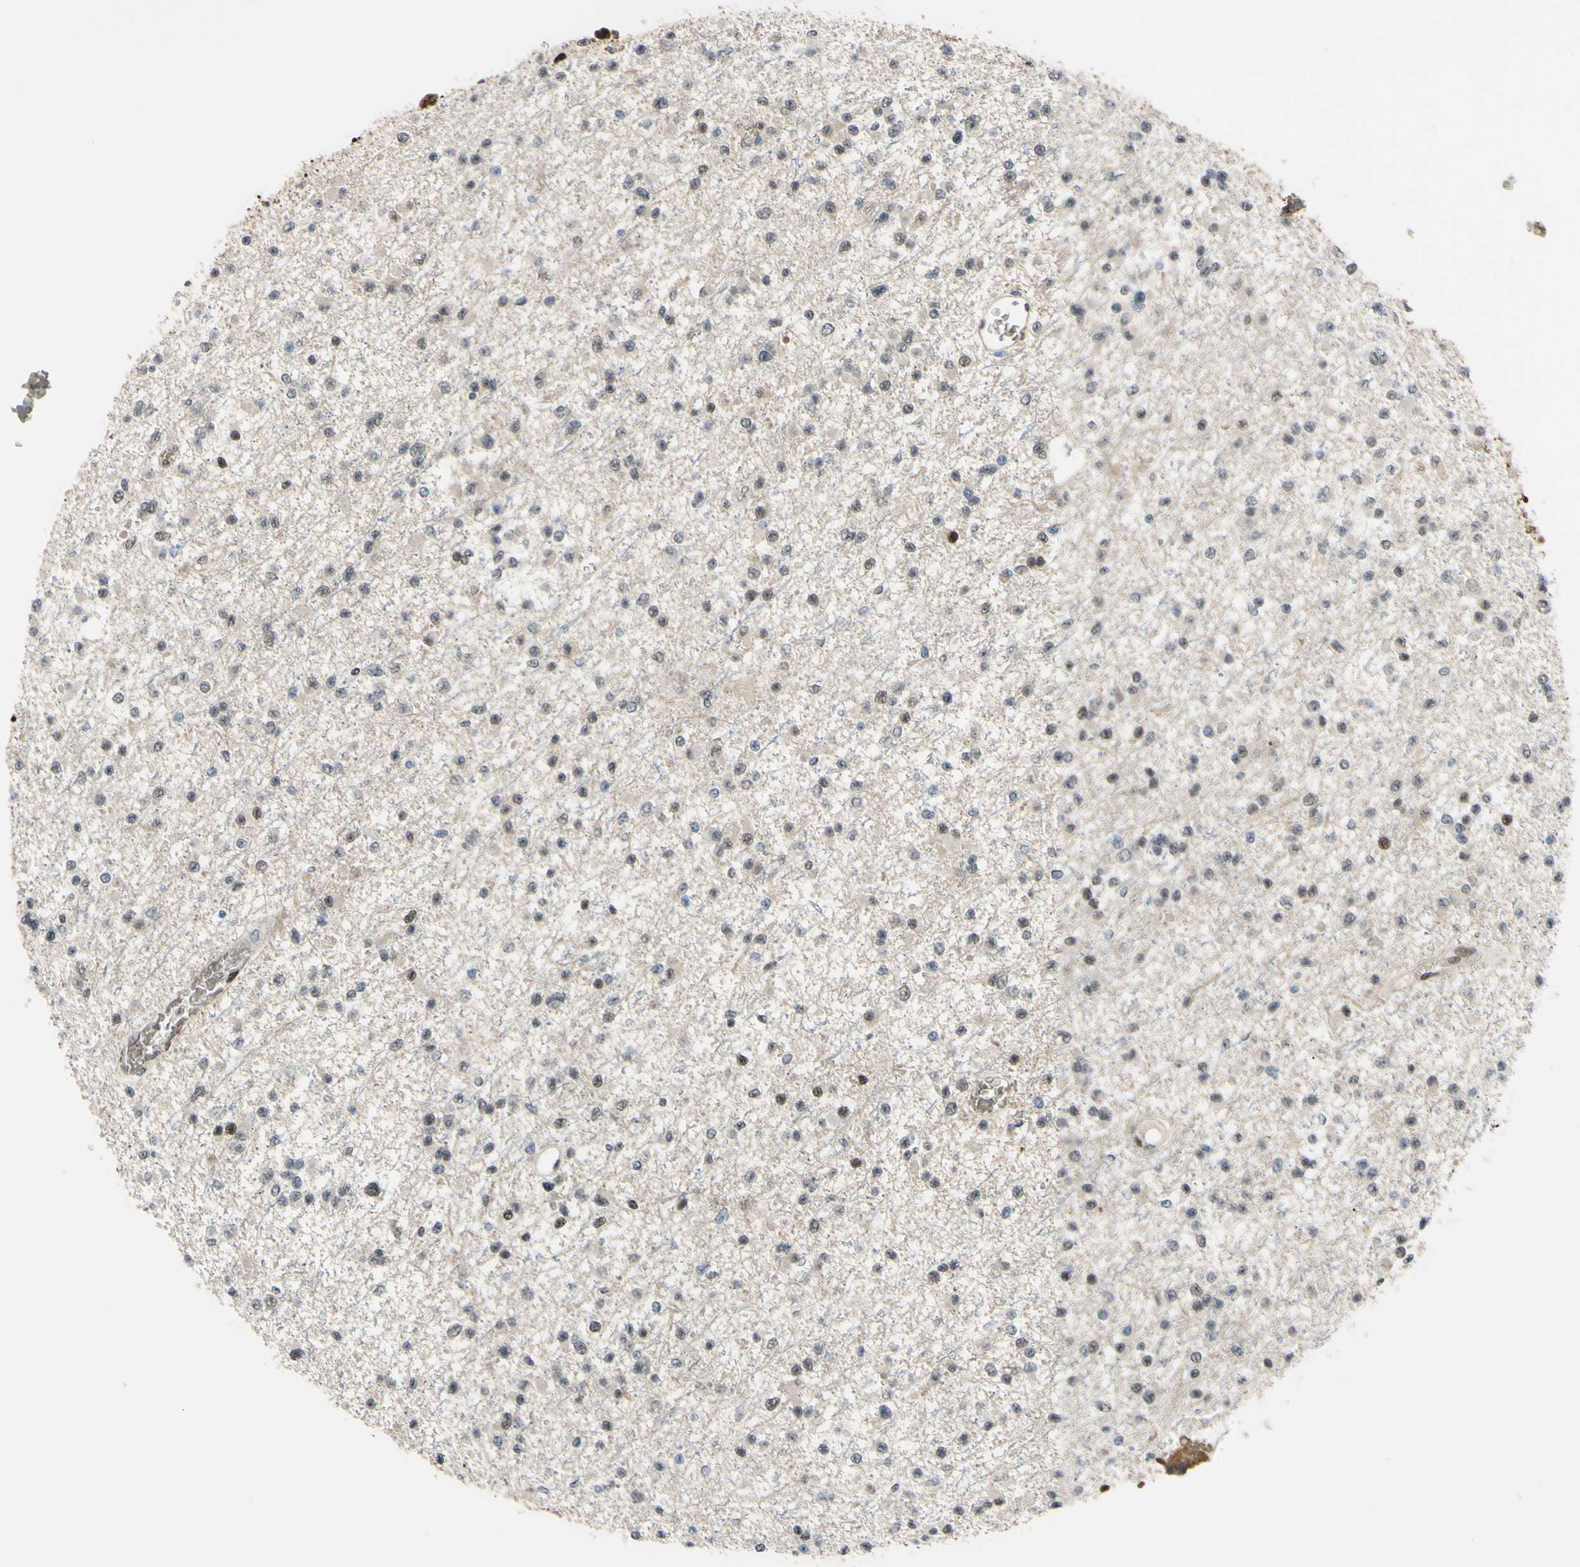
{"staining": {"intensity": "moderate", "quantity": "<25%", "location": "nuclear"}, "tissue": "glioma", "cell_type": "Tumor cells", "image_type": "cancer", "snomed": [{"axis": "morphology", "description": "Glioma, malignant, Low grade"}, {"axis": "topography", "description": "Brain"}], "caption": "A histopathology image of malignant low-grade glioma stained for a protein reveals moderate nuclear brown staining in tumor cells.", "gene": "THAP12", "patient": {"sex": "female", "age": 22}}